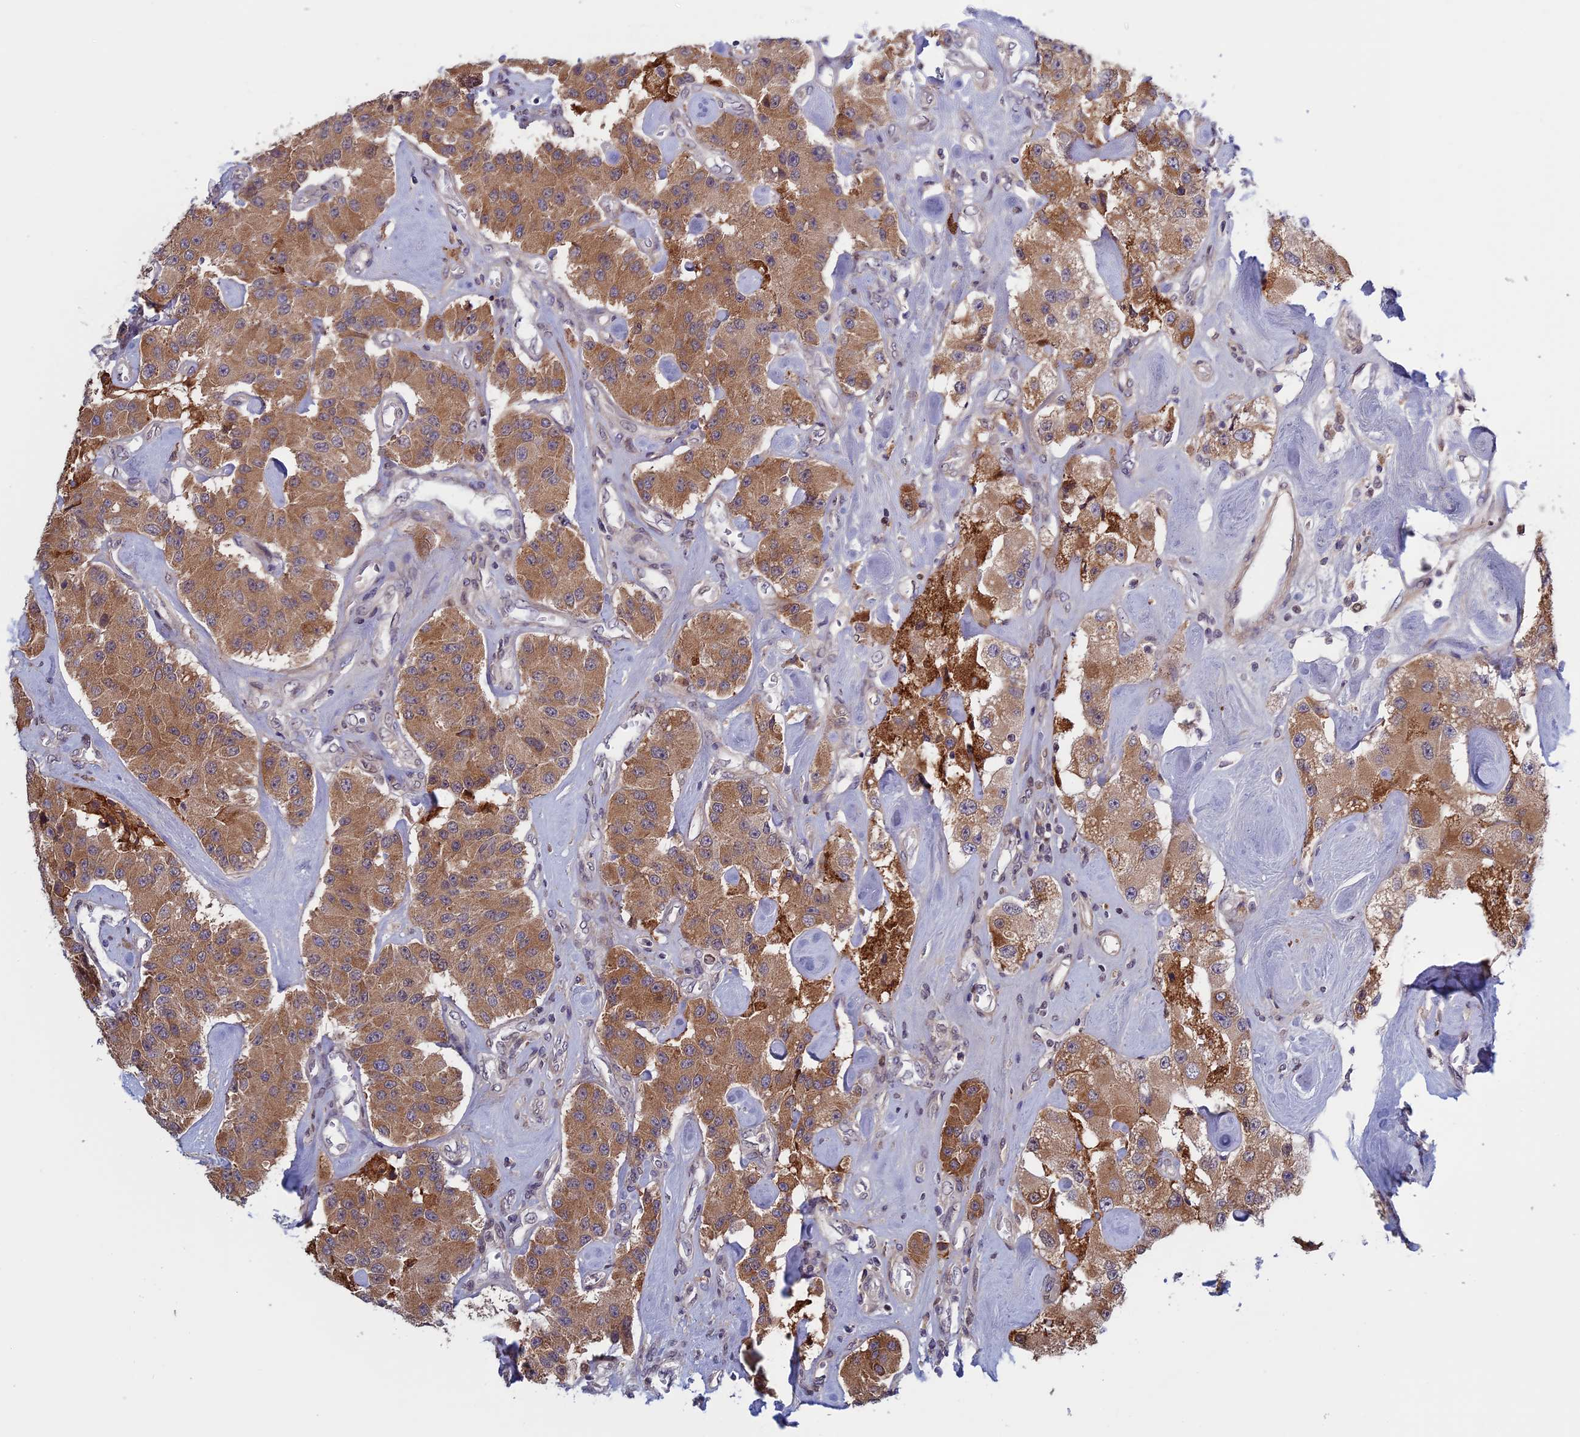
{"staining": {"intensity": "moderate", "quantity": ">75%", "location": "cytoplasmic/membranous"}, "tissue": "carcinoid", "cell_type": "Tumor cells", "image_type": "cancer", "snomed": [{"axis": "morphology", "description": "Carcinoid, malignant, NOS"}, {"axis": "topography", "description": "Pancreas"}], "caption": "Carcinoid (malignant) was stained to show a protein in brown. There is medium levels of moderate cytoplasmic/membranous expression in about >75% of tumor cells.", "gene": "FADS1", "patient": {"sex": "male", "age": 41}}